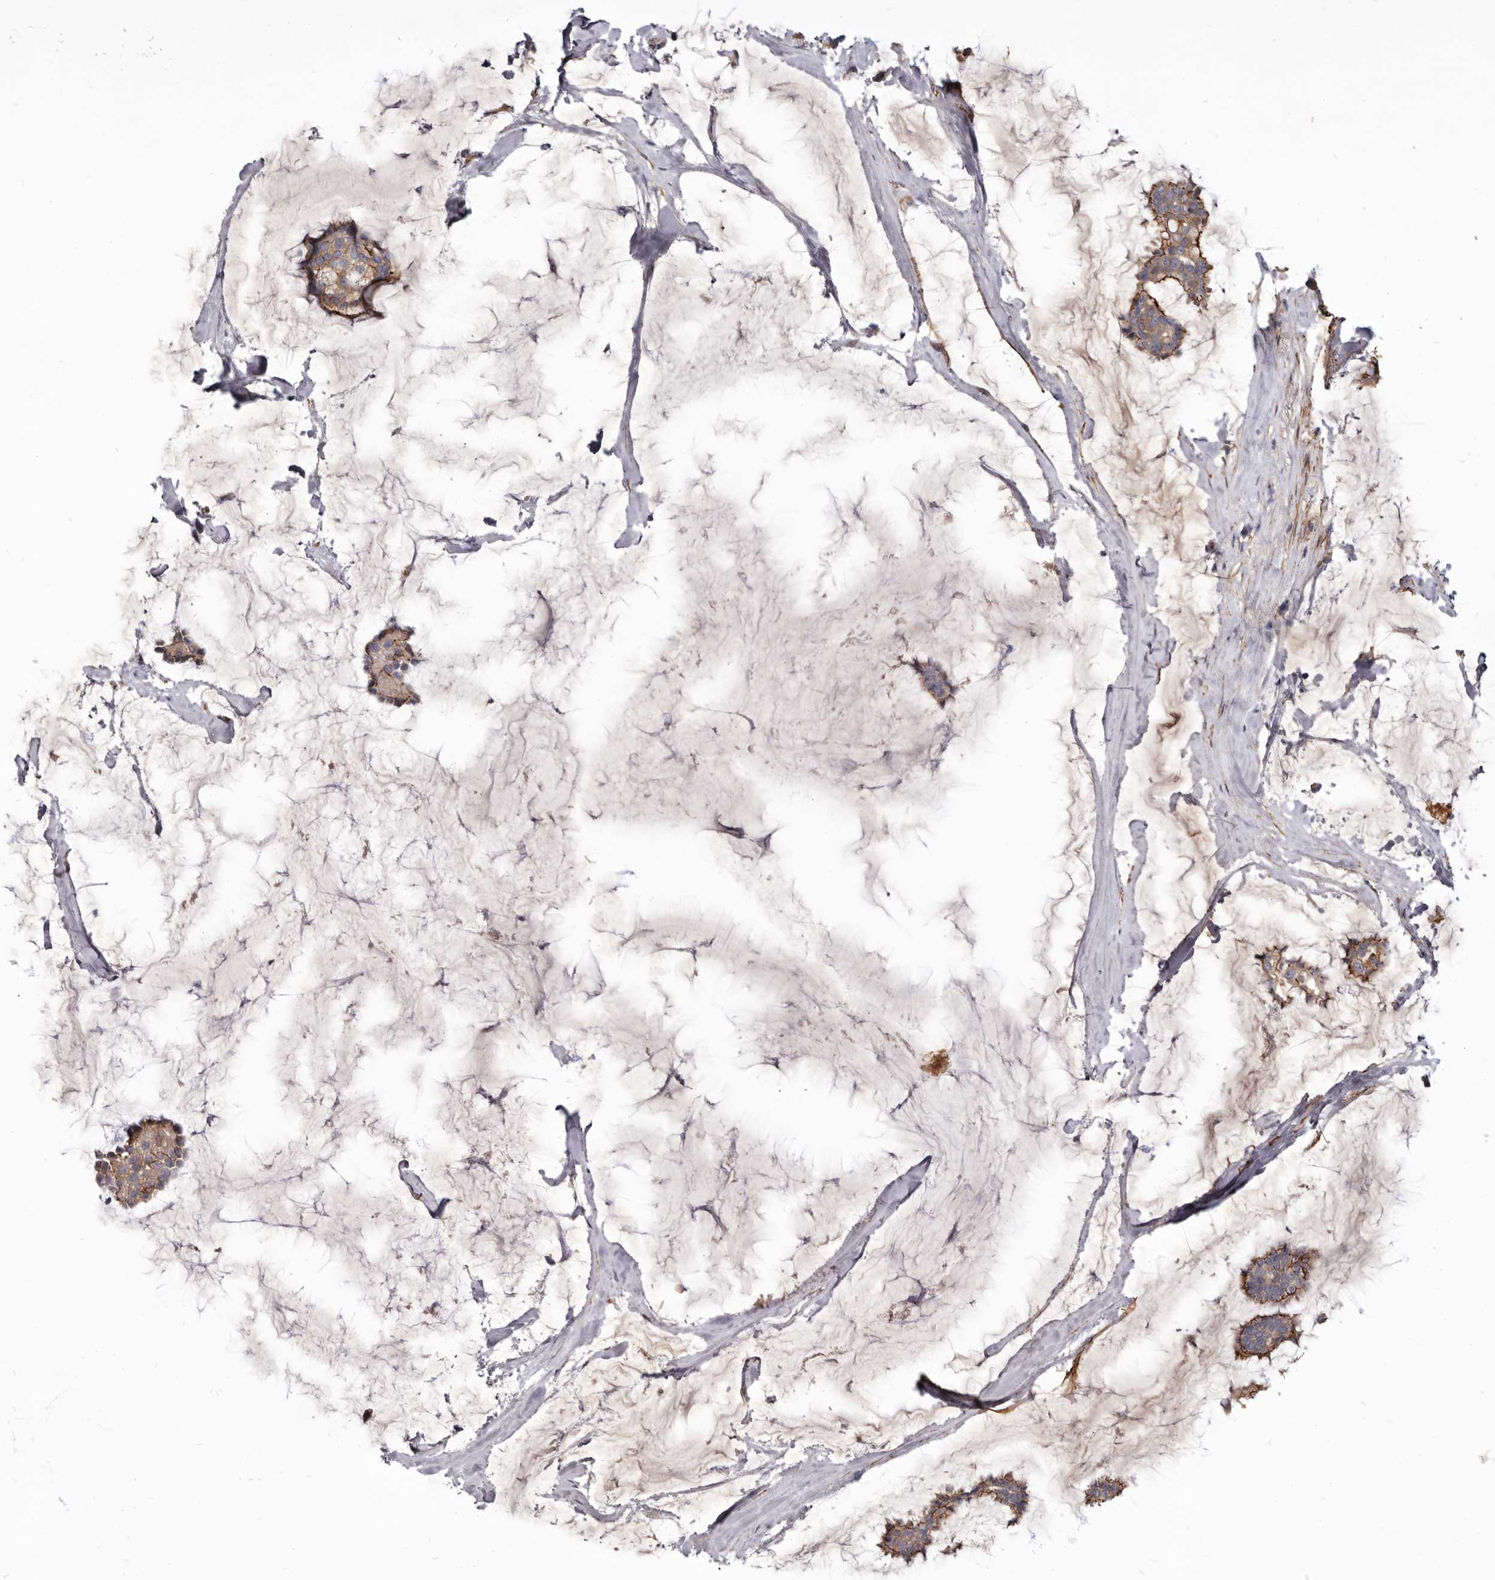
{"staining": {"intensity": "moderate", "quantity": "25%-75%", "location": "cytoplasmic/membranous"}, "tissue": "breast cancer", "cell_type": "Tumor cells", "image_type": "cancer", "snomed": [{"axis": "morphology", "description": "Duct carcinoma"}, {"axis": "topography", "description": "Breast"}], "caption": "Tumor cells reveal moderate cytoplasmic/membranous expression in about 25%-75% of cells in breast cancer (infiltrating ductal carcinoma). Using DAB (brown) and hematoxylin (blue) stains, captured at high magnification using brightfield microscopy.", "gene": "CGN", "patient": {"sex": "female", "age": 93}}